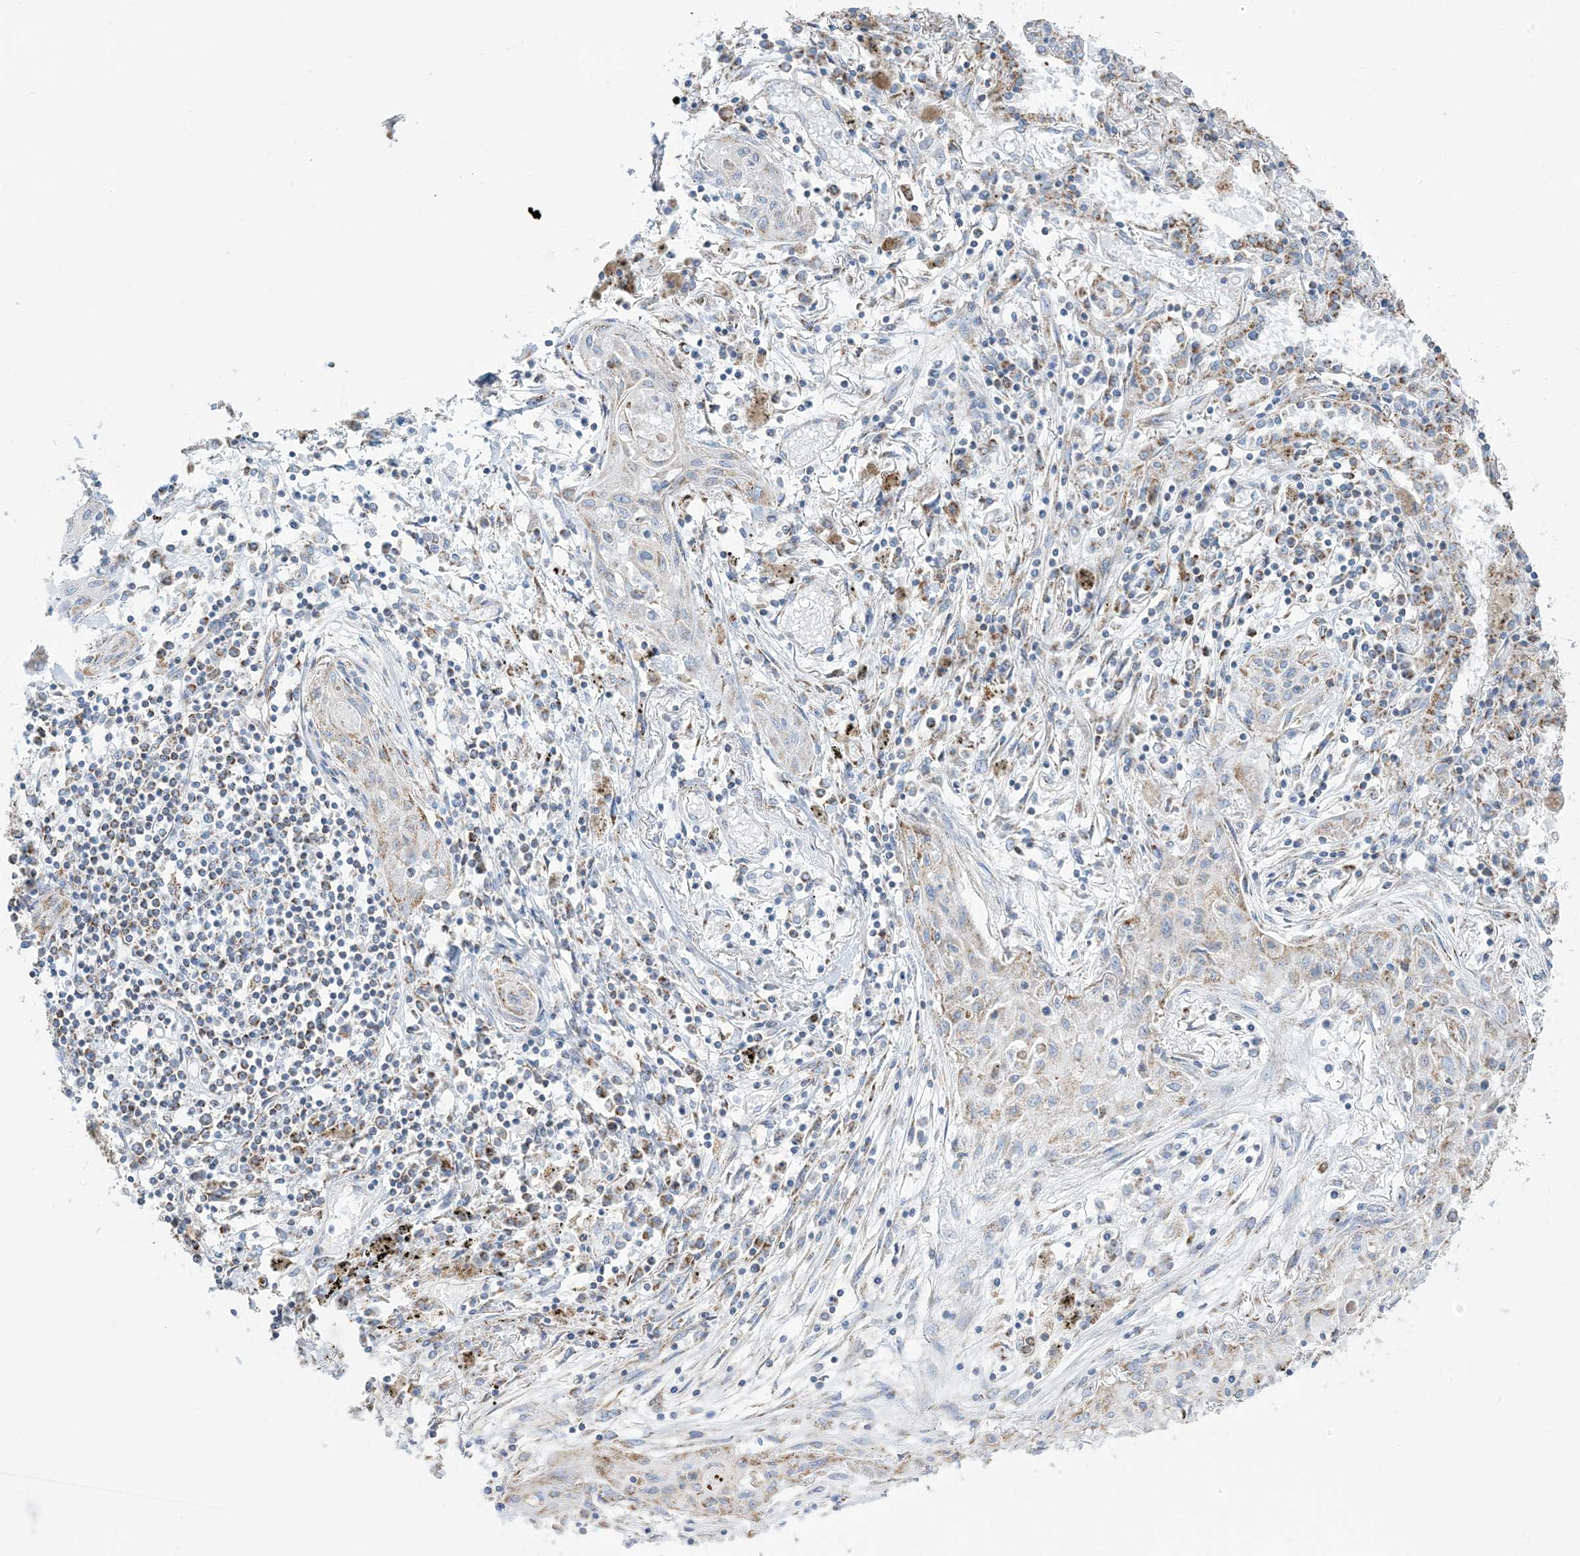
{"staining": {"intensity": "weak", "quantity": "<25%", "location": "cytoplasmic/membranous"}, "tissue": "lung cancer", "cell_type": "Tumor cells", "image_type": "cancer", "snomed": [{"axis": "morphology", "description": "Squamous cell carcinoma, NOS"}, {"axis": "topography", "description": "Lung"}], "caption": "This is a micrograph of immunohistochemistry staining of lung cancer, which shows no staining in tumor cells.", "gene": "SAMM50", "patient": {"sex": "female", "age": 47}}